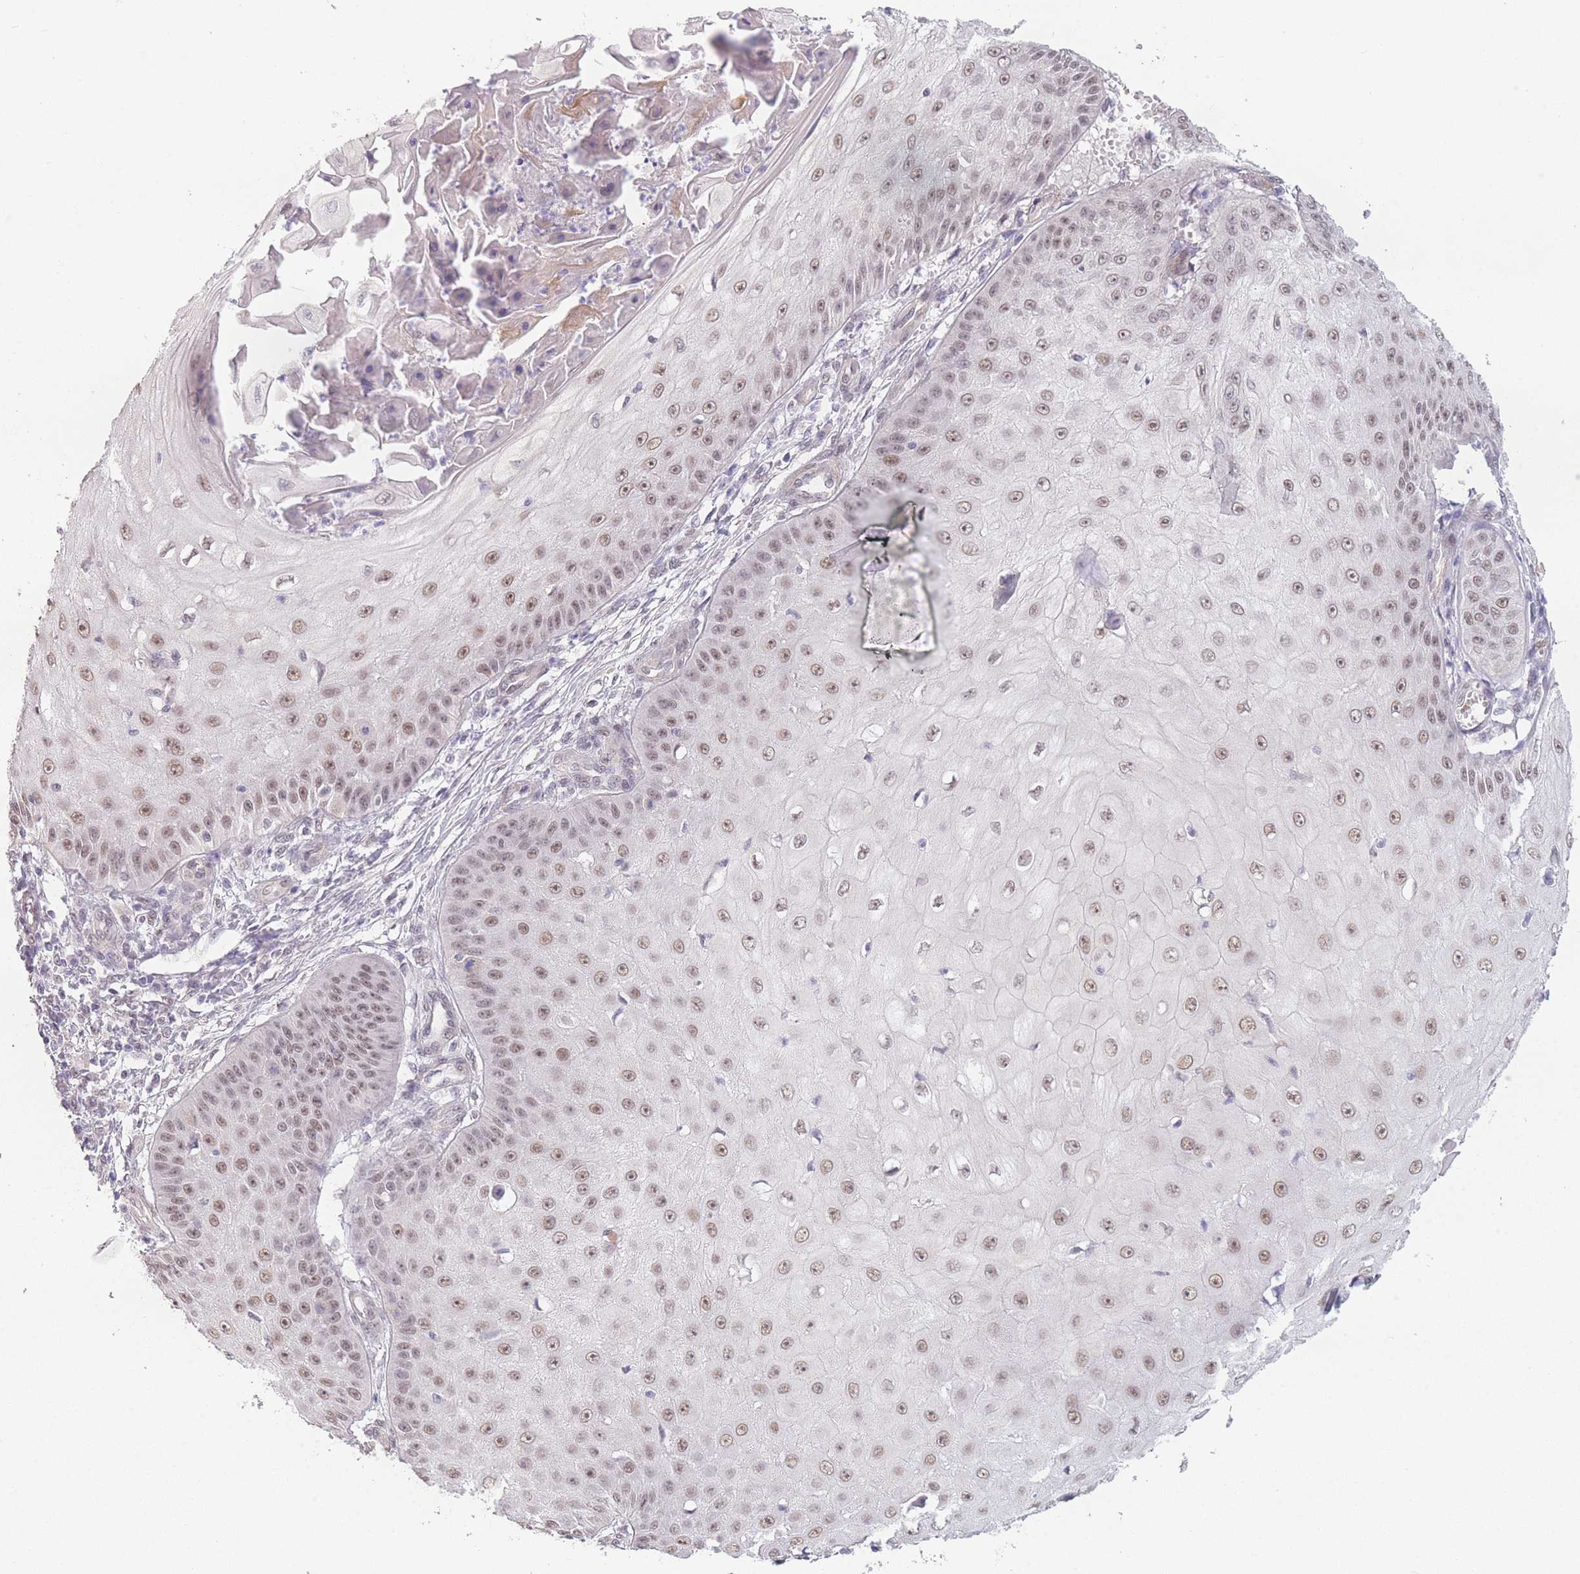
{"staining": {"intensity": "moderate", "quantity": ">75%", "location": "nuclear"}, "tissue": "skin cancer", "cell_type": "Tumor cells", "image_type": "cancer", "snomed": [{"axis": "morphology", "description": "Squamous cell carcinoma, NOS"}, {"axis": "topography", "description": "Skin"}], "caption": "Approximately >75% of tumor cells in skin cancer (squamous cell carcinoma) reveal moderate nuclear protein positivity as visualized by brown immunohistochemical staining.", "gene": "SIN3B", "patient": {"sex": "male", "age": 70}}